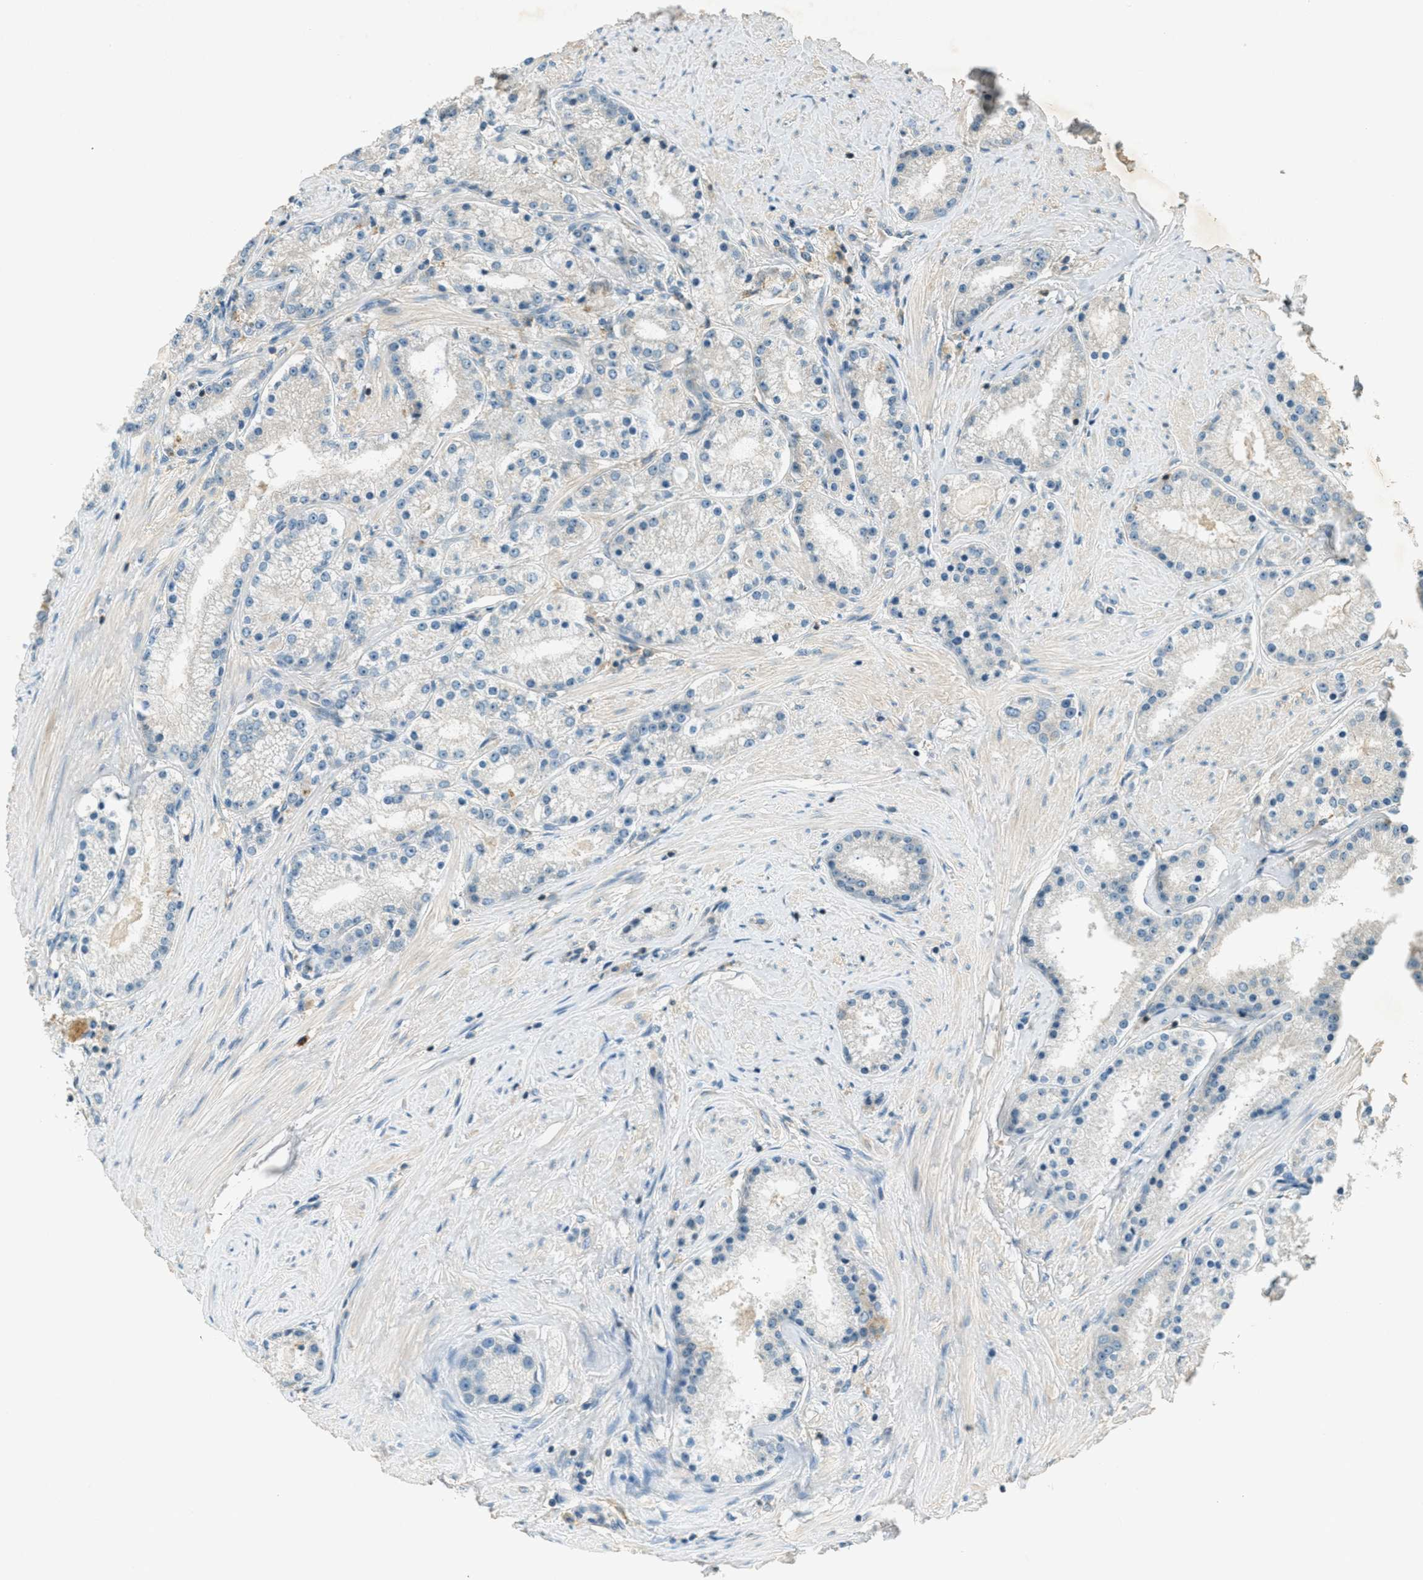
{"staining": {"intensity": "negative", "quantity": "none", "location": "none"}, "tissue": "prostate cancer", "cell_type": "Tumor cells", "image_type": "cancer", "snomed": [{"axis": "morphology", "description": "Adenocarcinoma, Low grade"}, {"axis": "topography", "description": "Prostate"}], "caption": "An IHC micrograph of prostate adenocarcinoma (low-grade) is shown. There is no staining in tumor cells of prostate adenocarcinoma (low-grade).", "gene": "NUDT4", "patient": {"sex": "male", "age": 63}}